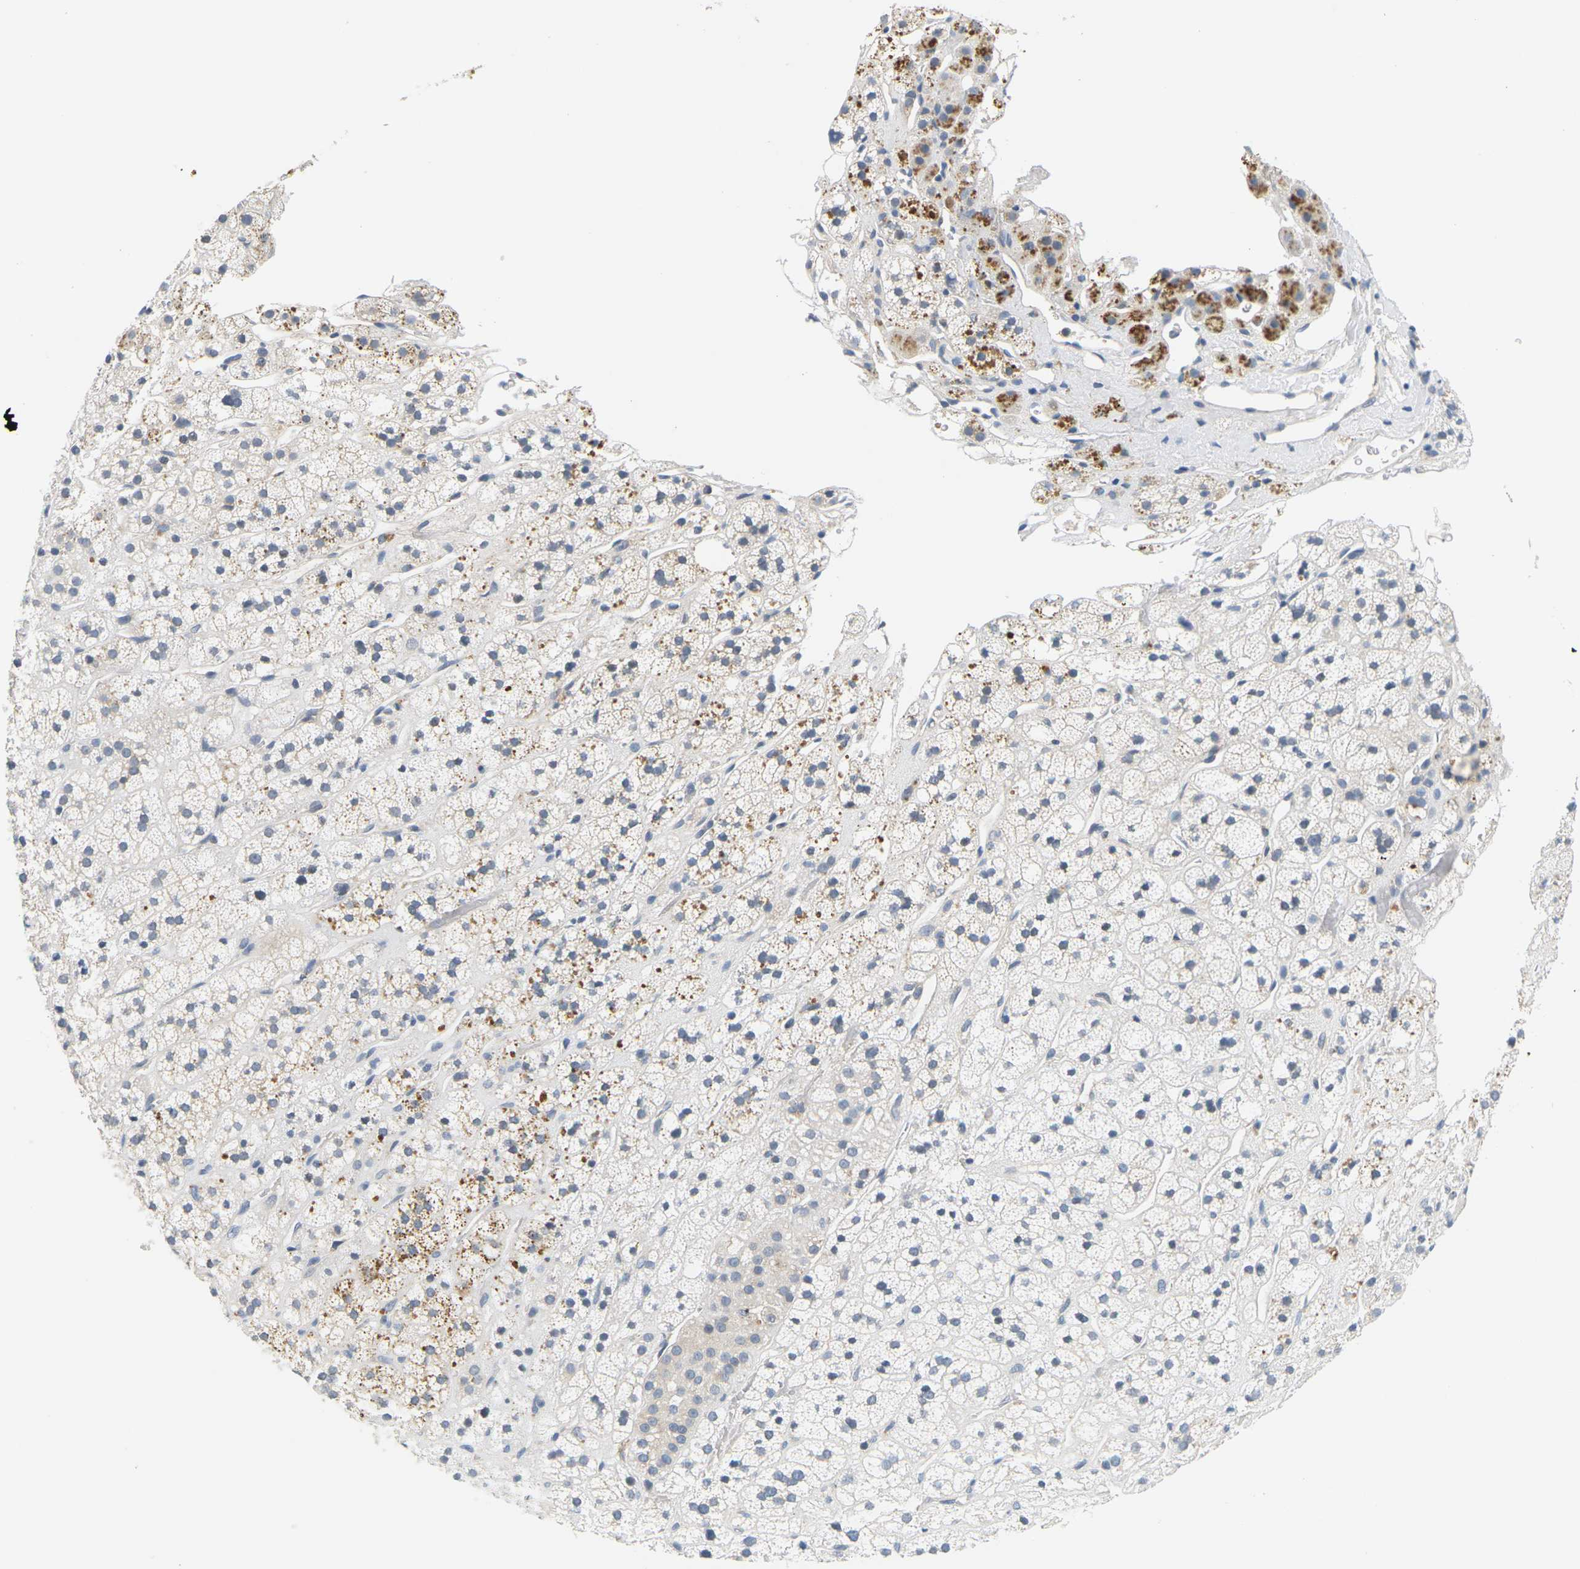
{"staining": {"intensity": "negative", "quantity": "none", "location": "none"}, "tissue": "adrenal gland", "cell_type": "Glandular cells", "image_type": "normal", "snomed": [{"axis": "morphology", "description": "Normal tissue, NOS"}, {"axis": "topography", "description": "Adrenal gland"}], "caption": "Photomicrograph shows no significant protein expression in glandular cells of unremarkable adrenal gland. (IHC, brightfield microscopy, high magnification).", "gene": "EVA1C", "patient": {"sex": "male", "age": 56}}